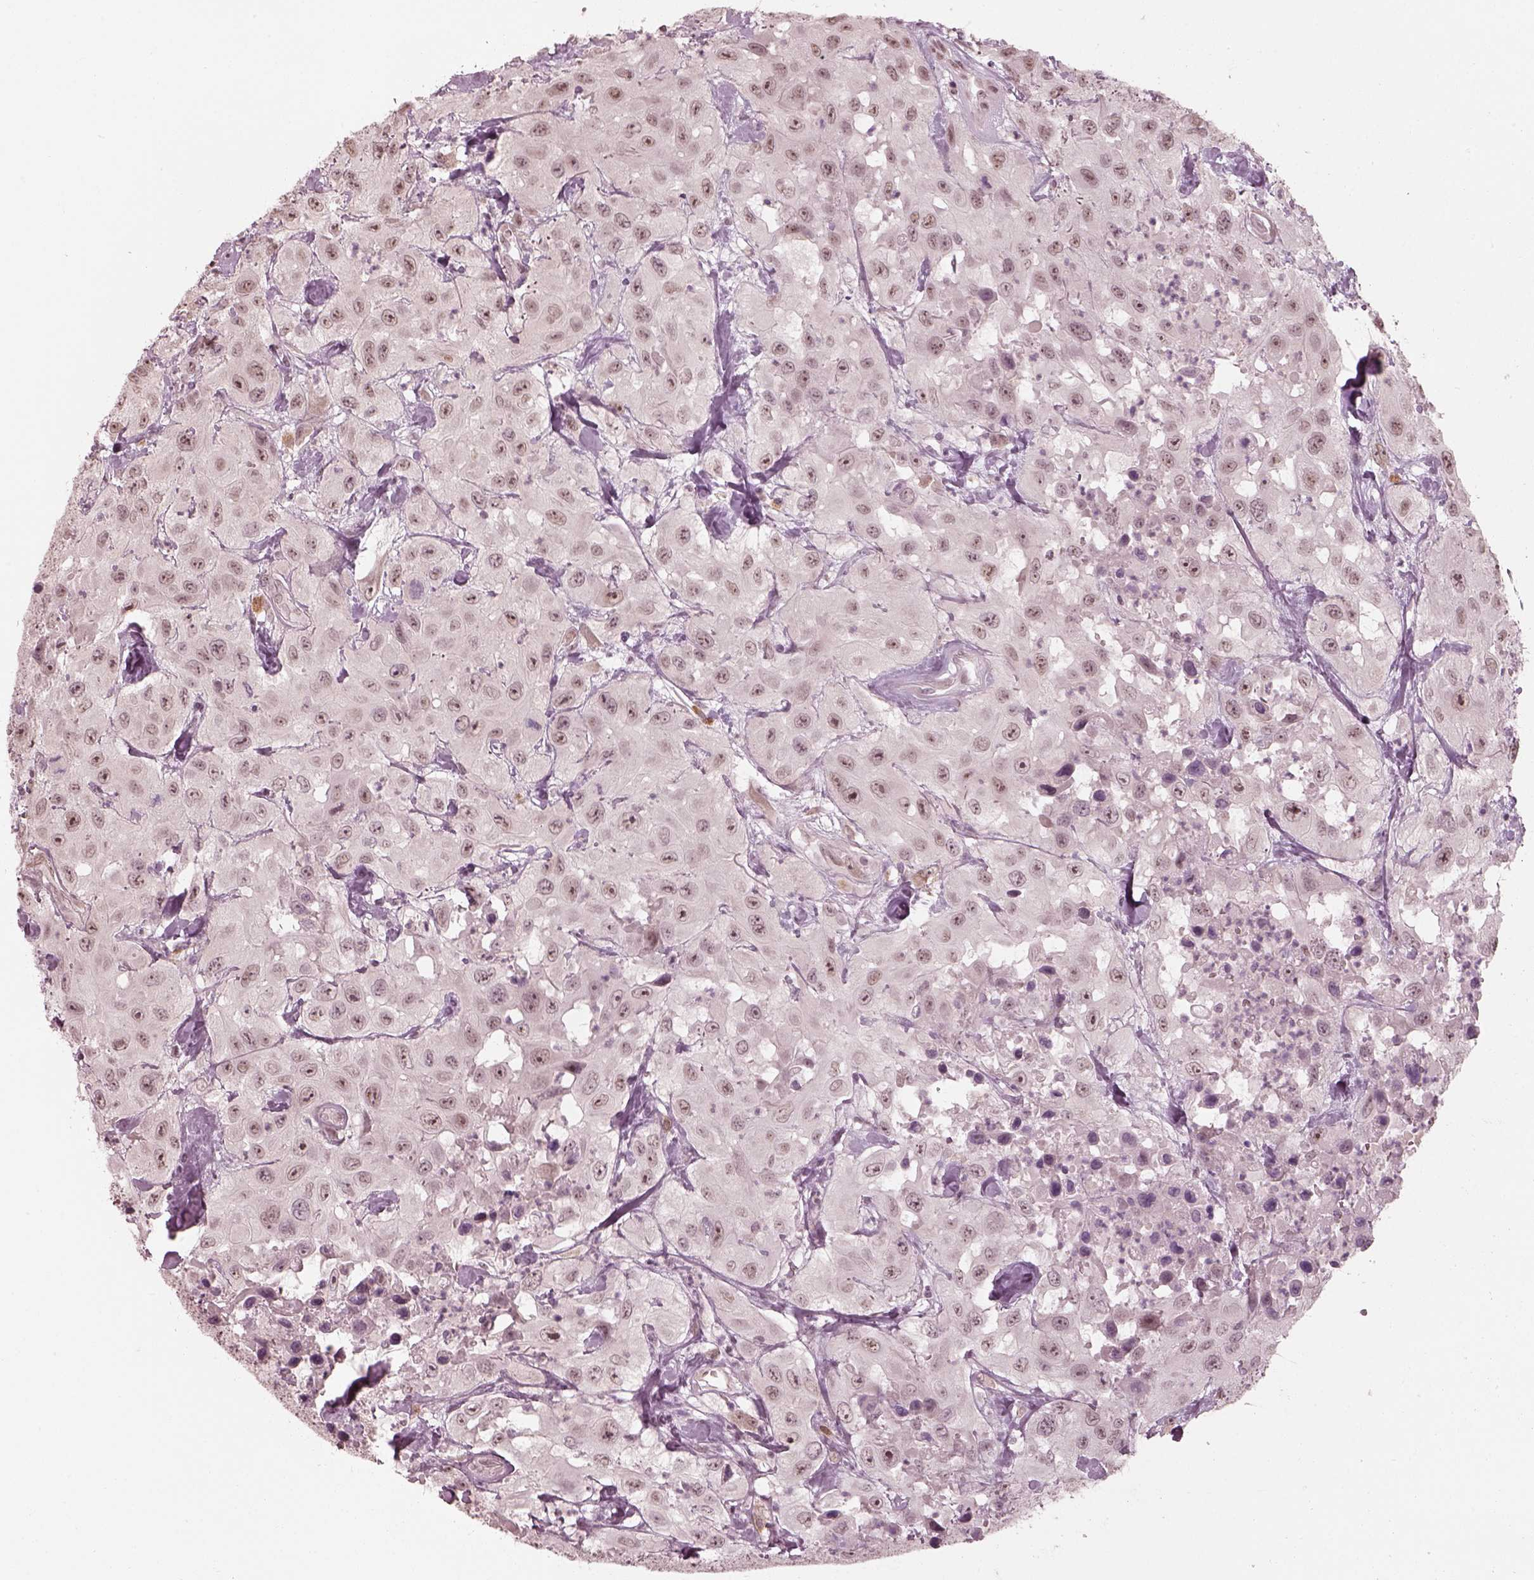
{"staining": {"intensity": "negative", "quantity": "none", "location": "none"}, "tissue": "urothelial cancer", "cell_type": "Tumor cells", "image_type": "cancer", "snomed": [{"axis": "morphology", "description": "Urothelial carcinoma, High grade"}, {"axis": "topography", "description": "Urinary bladder"}], "caption": "An image of urothelial carcinoma (high-grade) stained for a protein shows no brown staining in tumor cells. (Brightfield microscopy of DAB IHC at high magnification).", "gene": "RPGRIP1", "patient": {"sex": "male", "age": 79}}